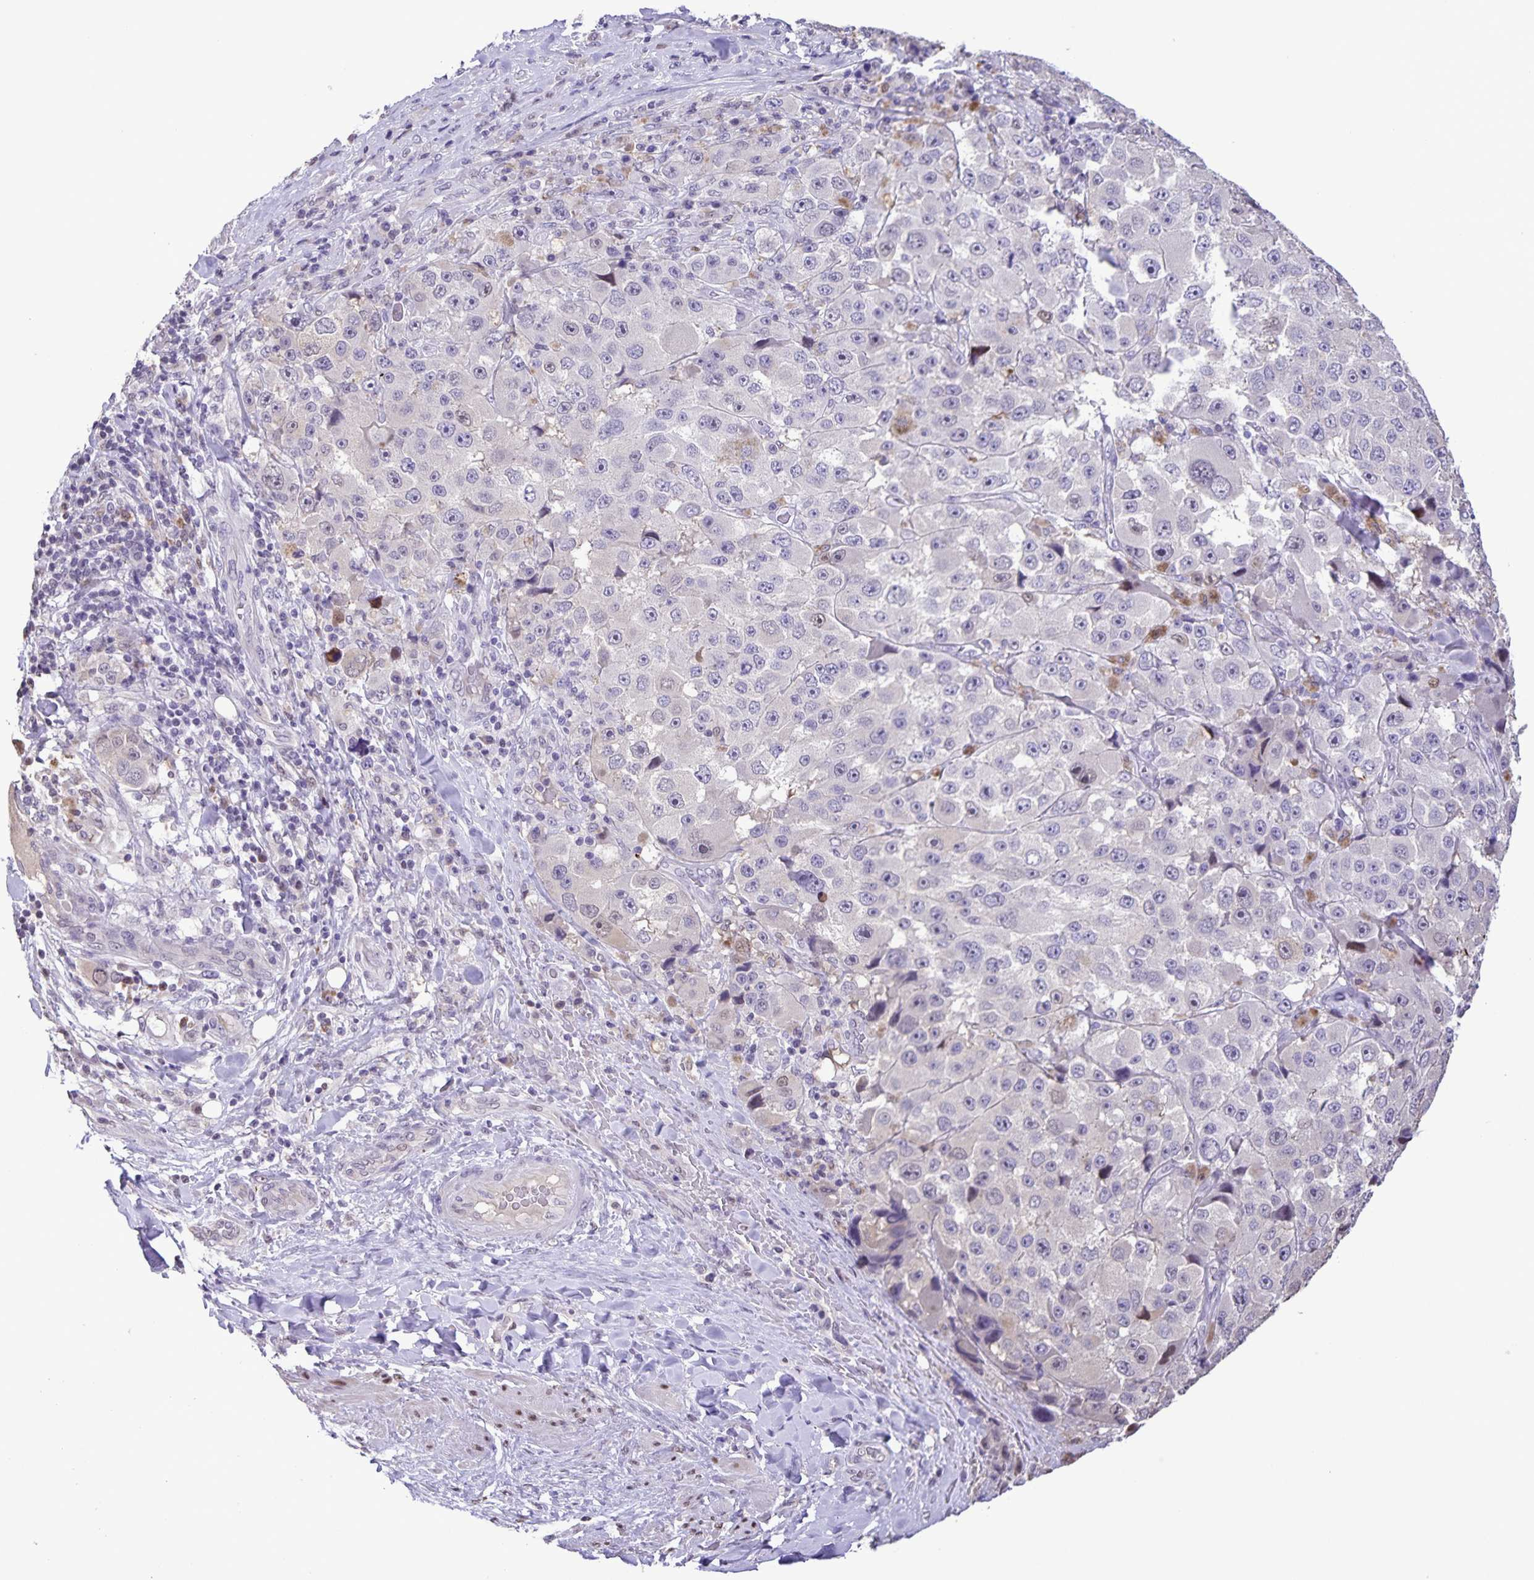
{"staining": {"intensity": "negative", "quantity": "none", "location": "none"}, "tissue": "melanoma", "cell_type": "Tumor cells", "image_type": "cancer", "snomed": [{"axis": "morphology", "description": "Malignant melanoma, Metastatic site"}, {"axis": "topography", "description": "Lymph node"}], "caption": "This is an immunohistochemistry micrograph of human malignant melanoma (metastatic site). There is no expression in tumor cells.", "gene": "ONECUT2", "patient": {"sex": "male", "age": 62}}